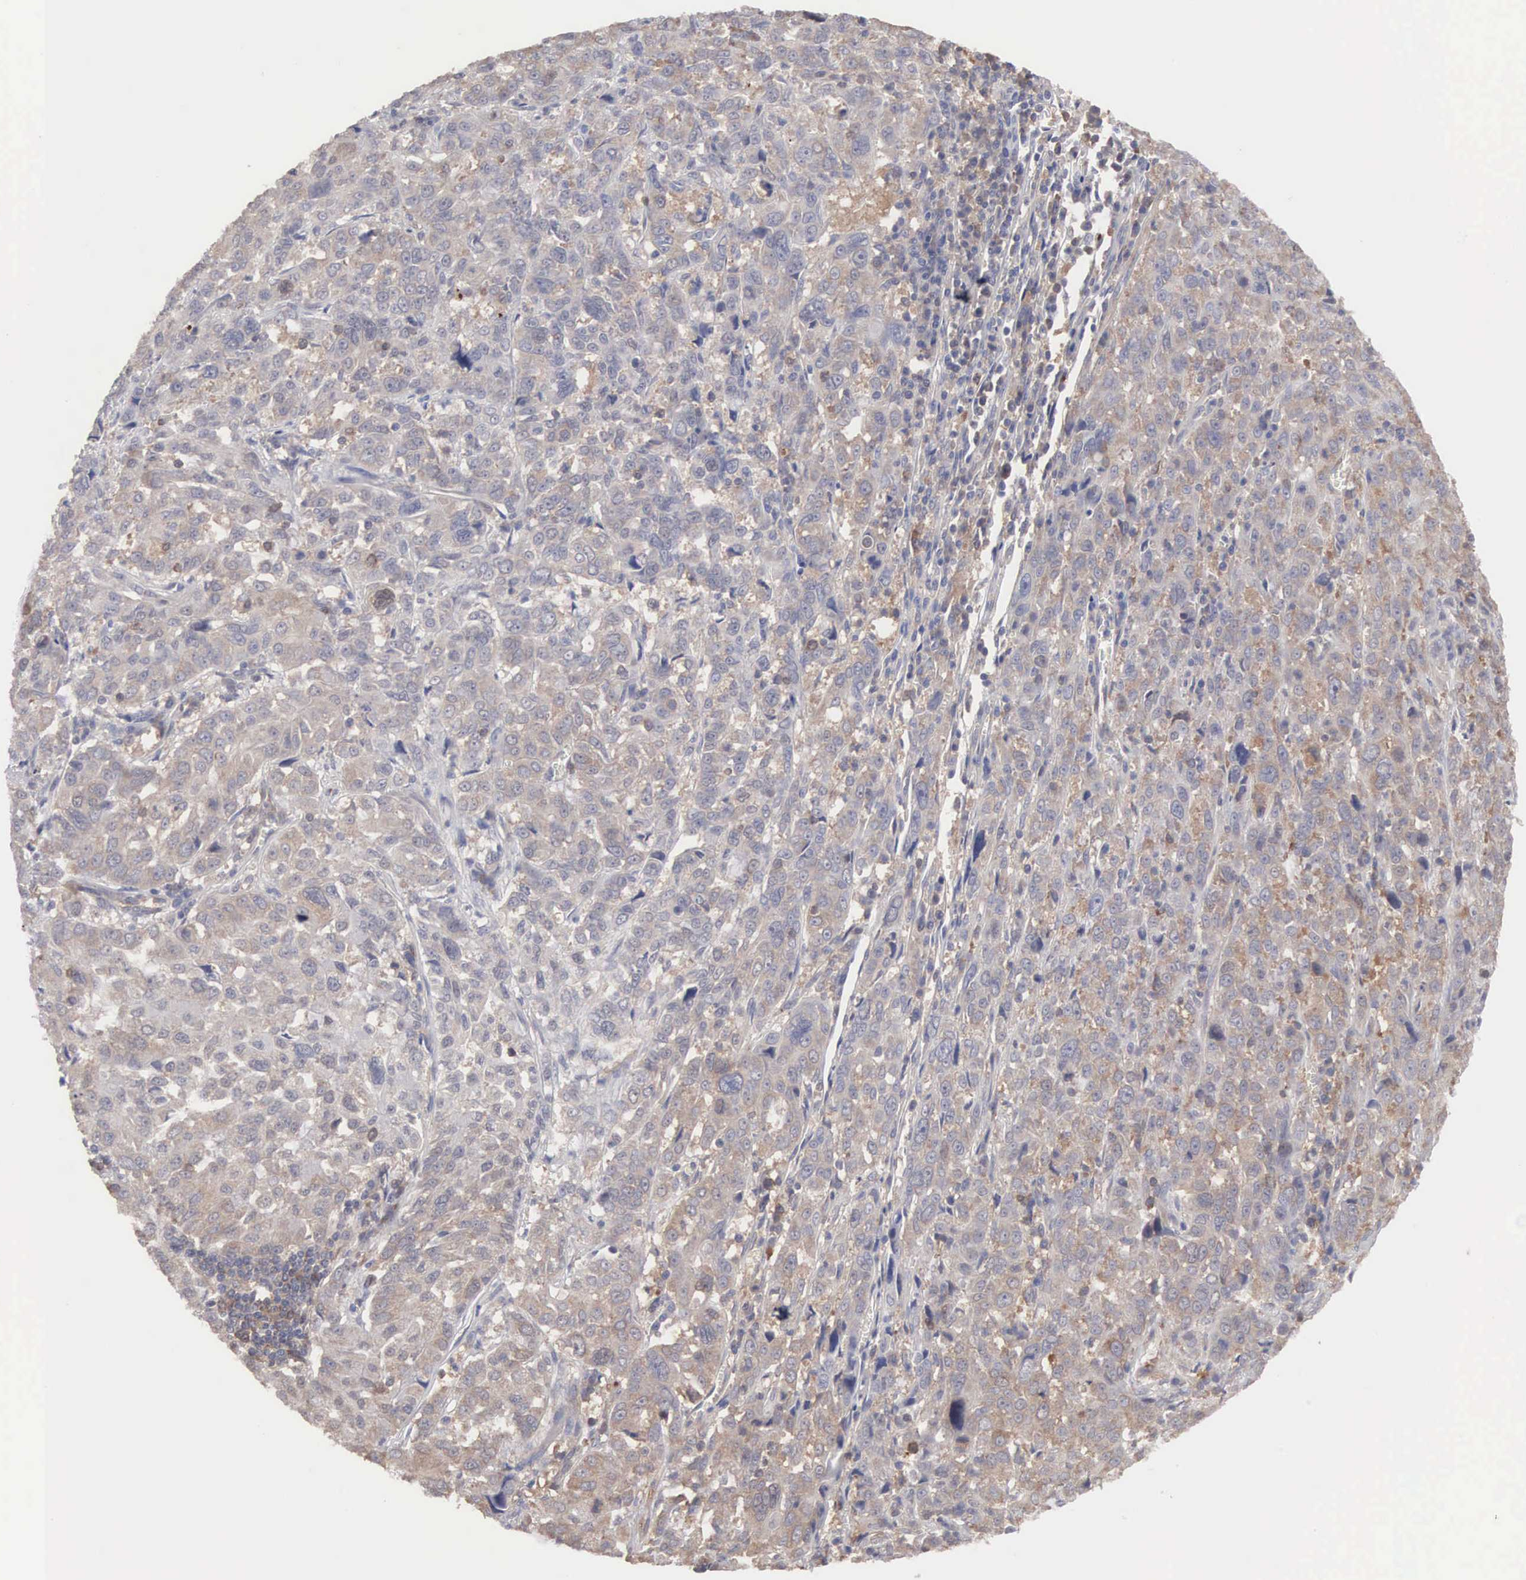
{"staining": {"intensity": "weak", "quantity": "25%-75%", "location": "cytoplasmic/membranous"}, "tissue": "pancreatic cancer", "cell_type": "Tumor cells", "image_type": "cancer", "snomed": [{"axis": "morphology", "description": "Adenocarcinoma, NOS"}, {"axis": "topography", "description": "Pancreas"}], "caption": "This is an image of immunohistochemistry staining of adenocarcinoma (pancreatic), which shows weak staining in the cytoplasmic/membranous of tumor cells.", "gene": "MTHFD1", "patient": {"sex": "female", "age": 52}}